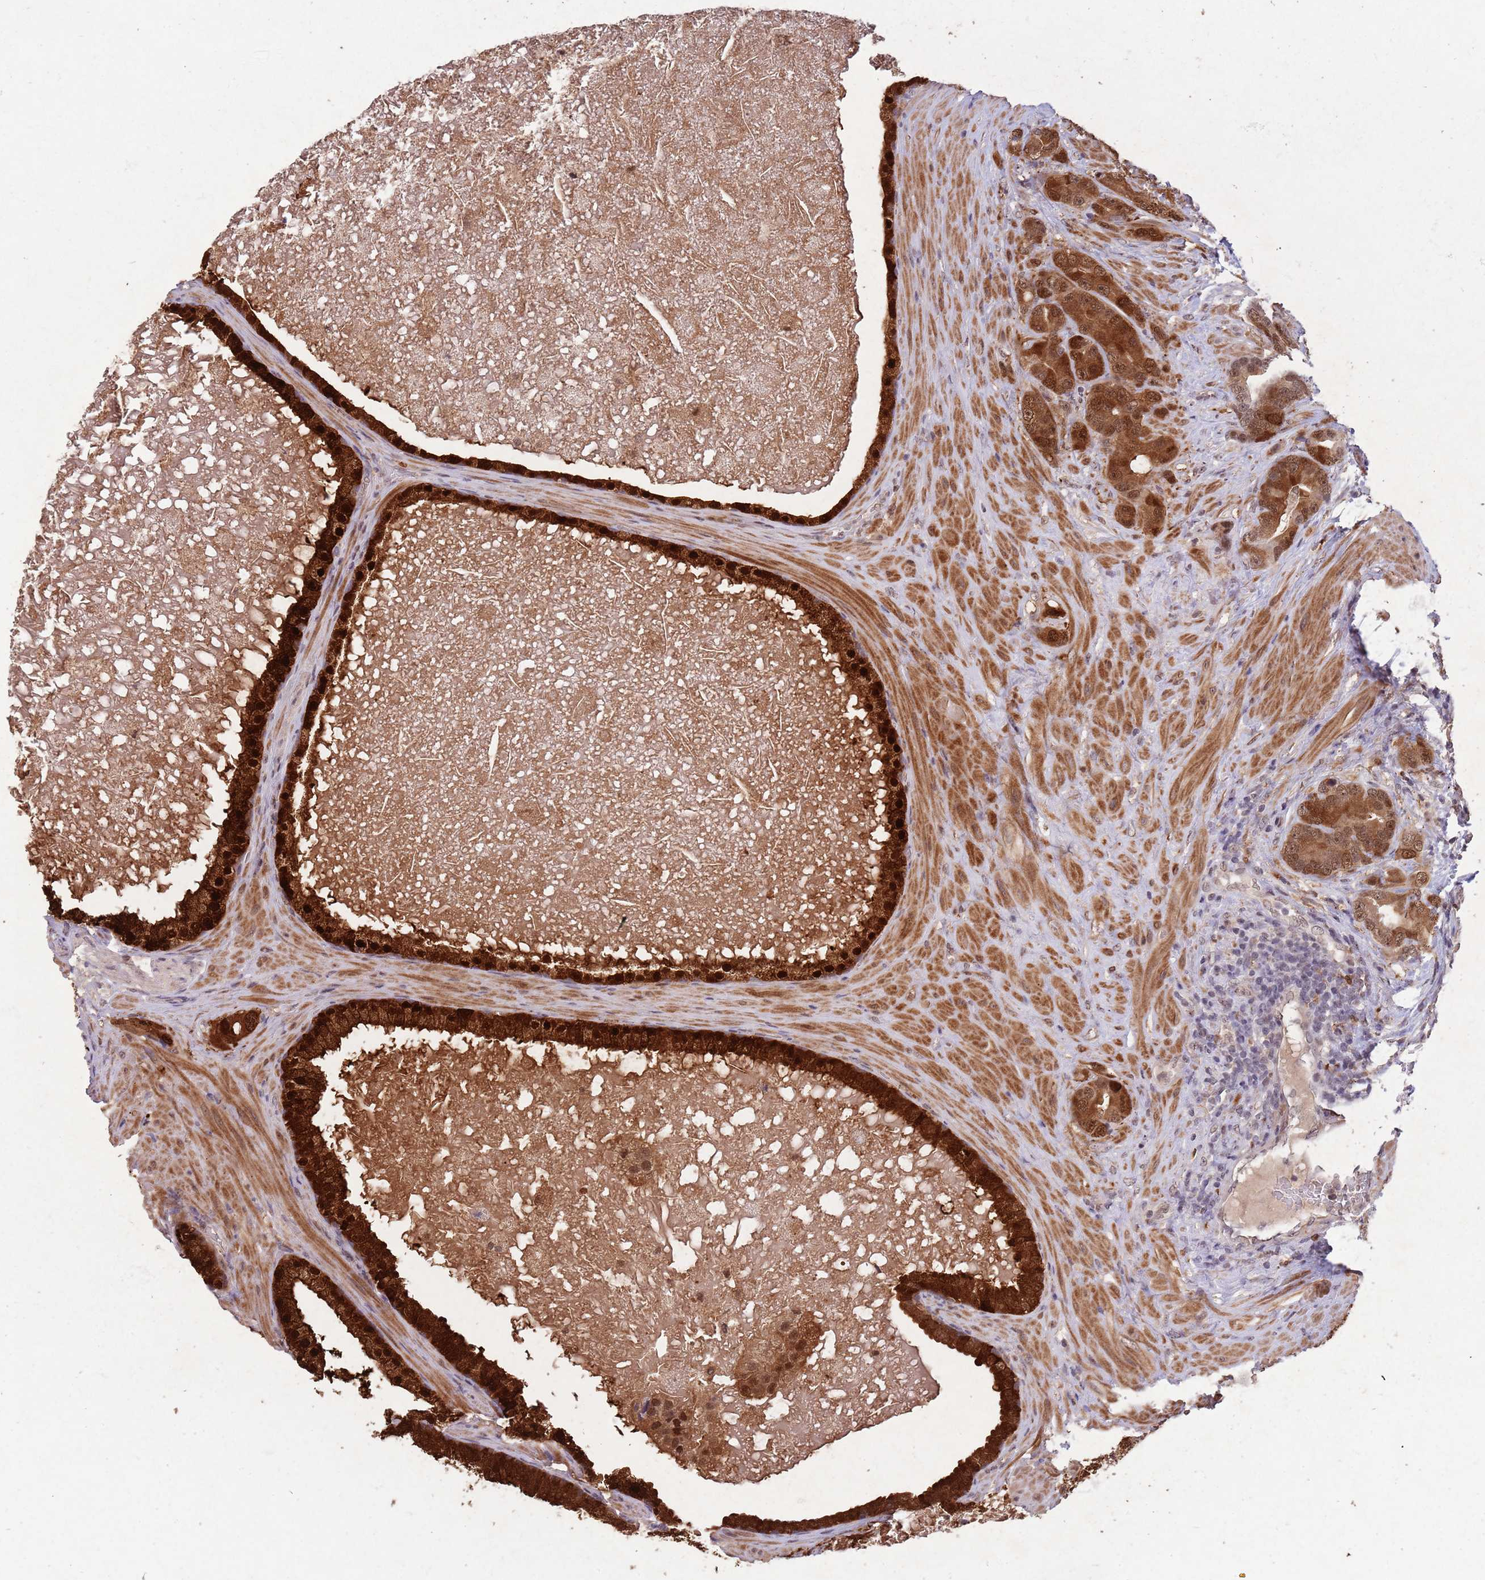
{"staining": {"intensity": "moderate", "quantity": ">75%", "location": "cytoplasmic/membranous,nuclear"}, "tissue": "prostate cancer", "cell_type": "Tumor cells", "image_type": "cancer", "snomed": [{"axis": "morphology", "description": "Adenocarcinoma, High grade"}, {"axis": "topography", "description": "Prostate"}], "caption": "This image exhibits prostate cancer stained with immunohistochemistry to label a protein in brown. The cytoplasmic/membranous and nuclear of tumor cells show moderate positivity for the protein. Nuclei are counter-stained blue.", "gene": "ZNF639", "patient": {"sex": "male", "age": 55}}